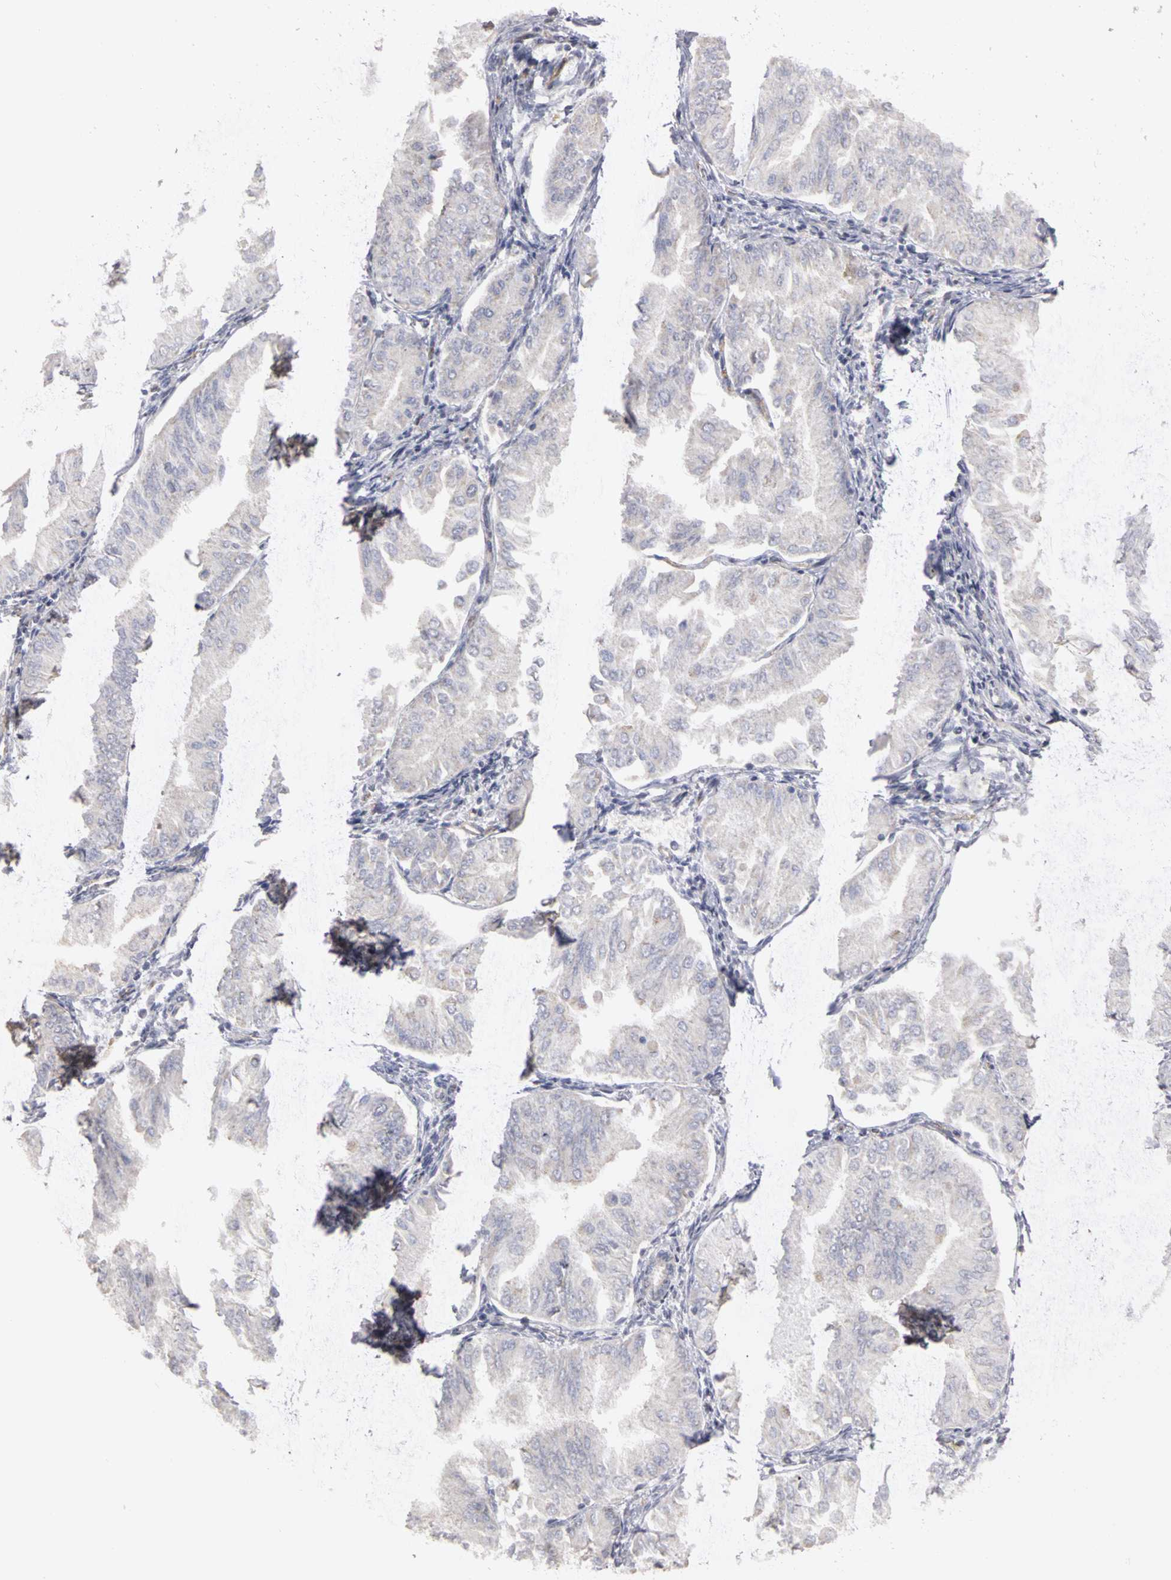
{"staining": {"intensity": "weak", "quantity": "25%-75%", "location": "cytoplasmic/membranous"}, "tissue": "endometrial cancer", "cell_type": "Tumor cells", "image_type": "cancer", "snomed": [{"axis": "morphology", "description": "Adenocarcinoma, NOS"}, {"axis": "topography", "description": "Endometrium"}], "caption": "A brown stain labels weak cytoplasmic/membranous staining of a protein in endometrial adenocarcinoma tumor cells.", "gene": "PLEKHA1", "patient": {"sex": "female", "age": 53}}